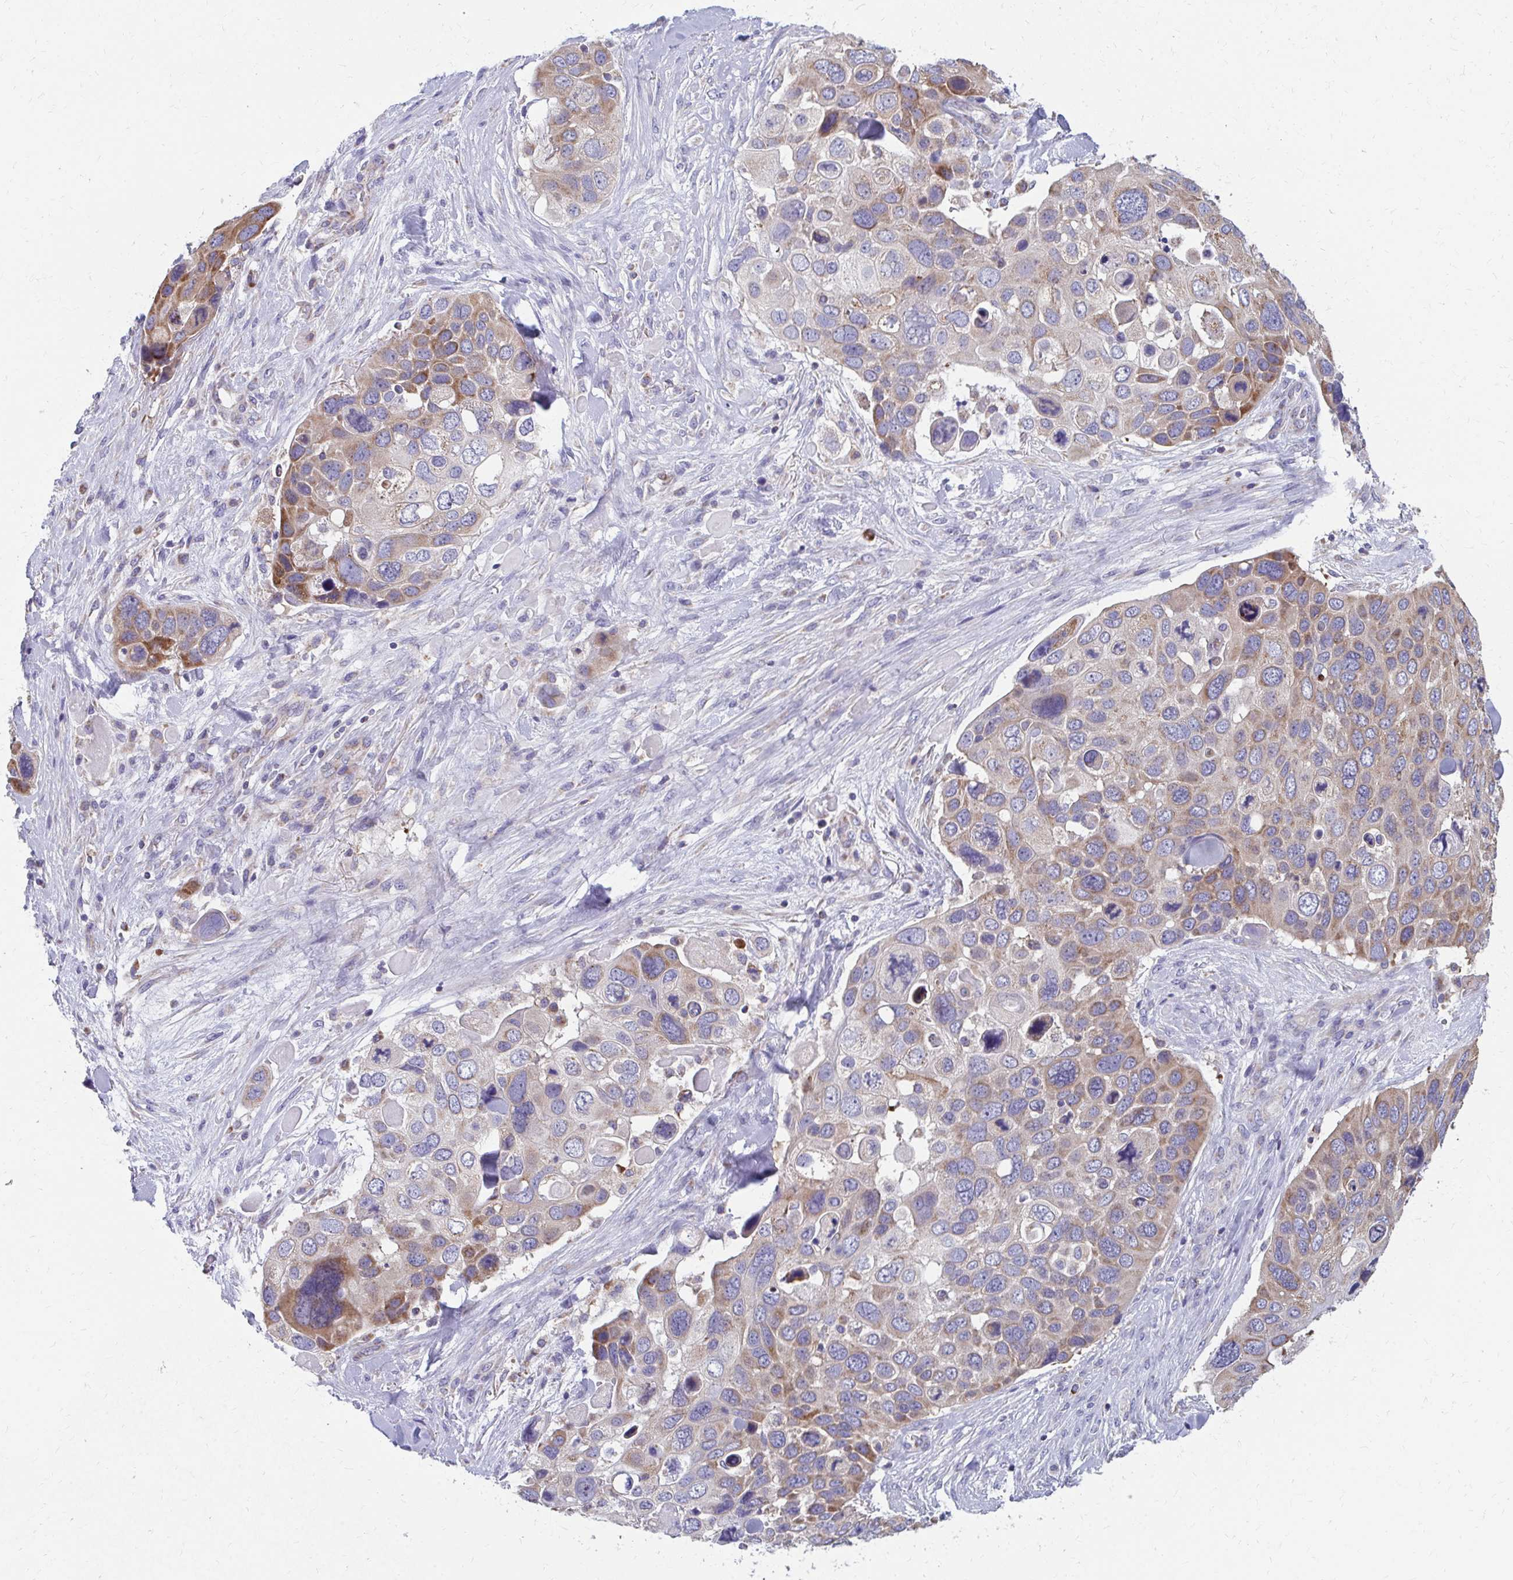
{"staining": {"intensity": "moderate", "quantity": "25%-75%", "location": "cytoplasmic/membranous"}, "tissue": "skin cancer", "cell_type": "Tumor cells", "image_type": "cancer", "snomed": [{"axis": "morphology", "description": "Basal cell carcinoma"}, {"axis": "topography", "description": "Skin"}], "caption": "A high-resolution micrograph shows immunohistochemistry (IHC) staining of skin basal cell carcinoma, which shows moderate cytoplasmic/membranous positivity in approximately 25%-75% of tumor cells.", "gene": "RCC1L", "patient": {"sex": "female", "age": 74}}